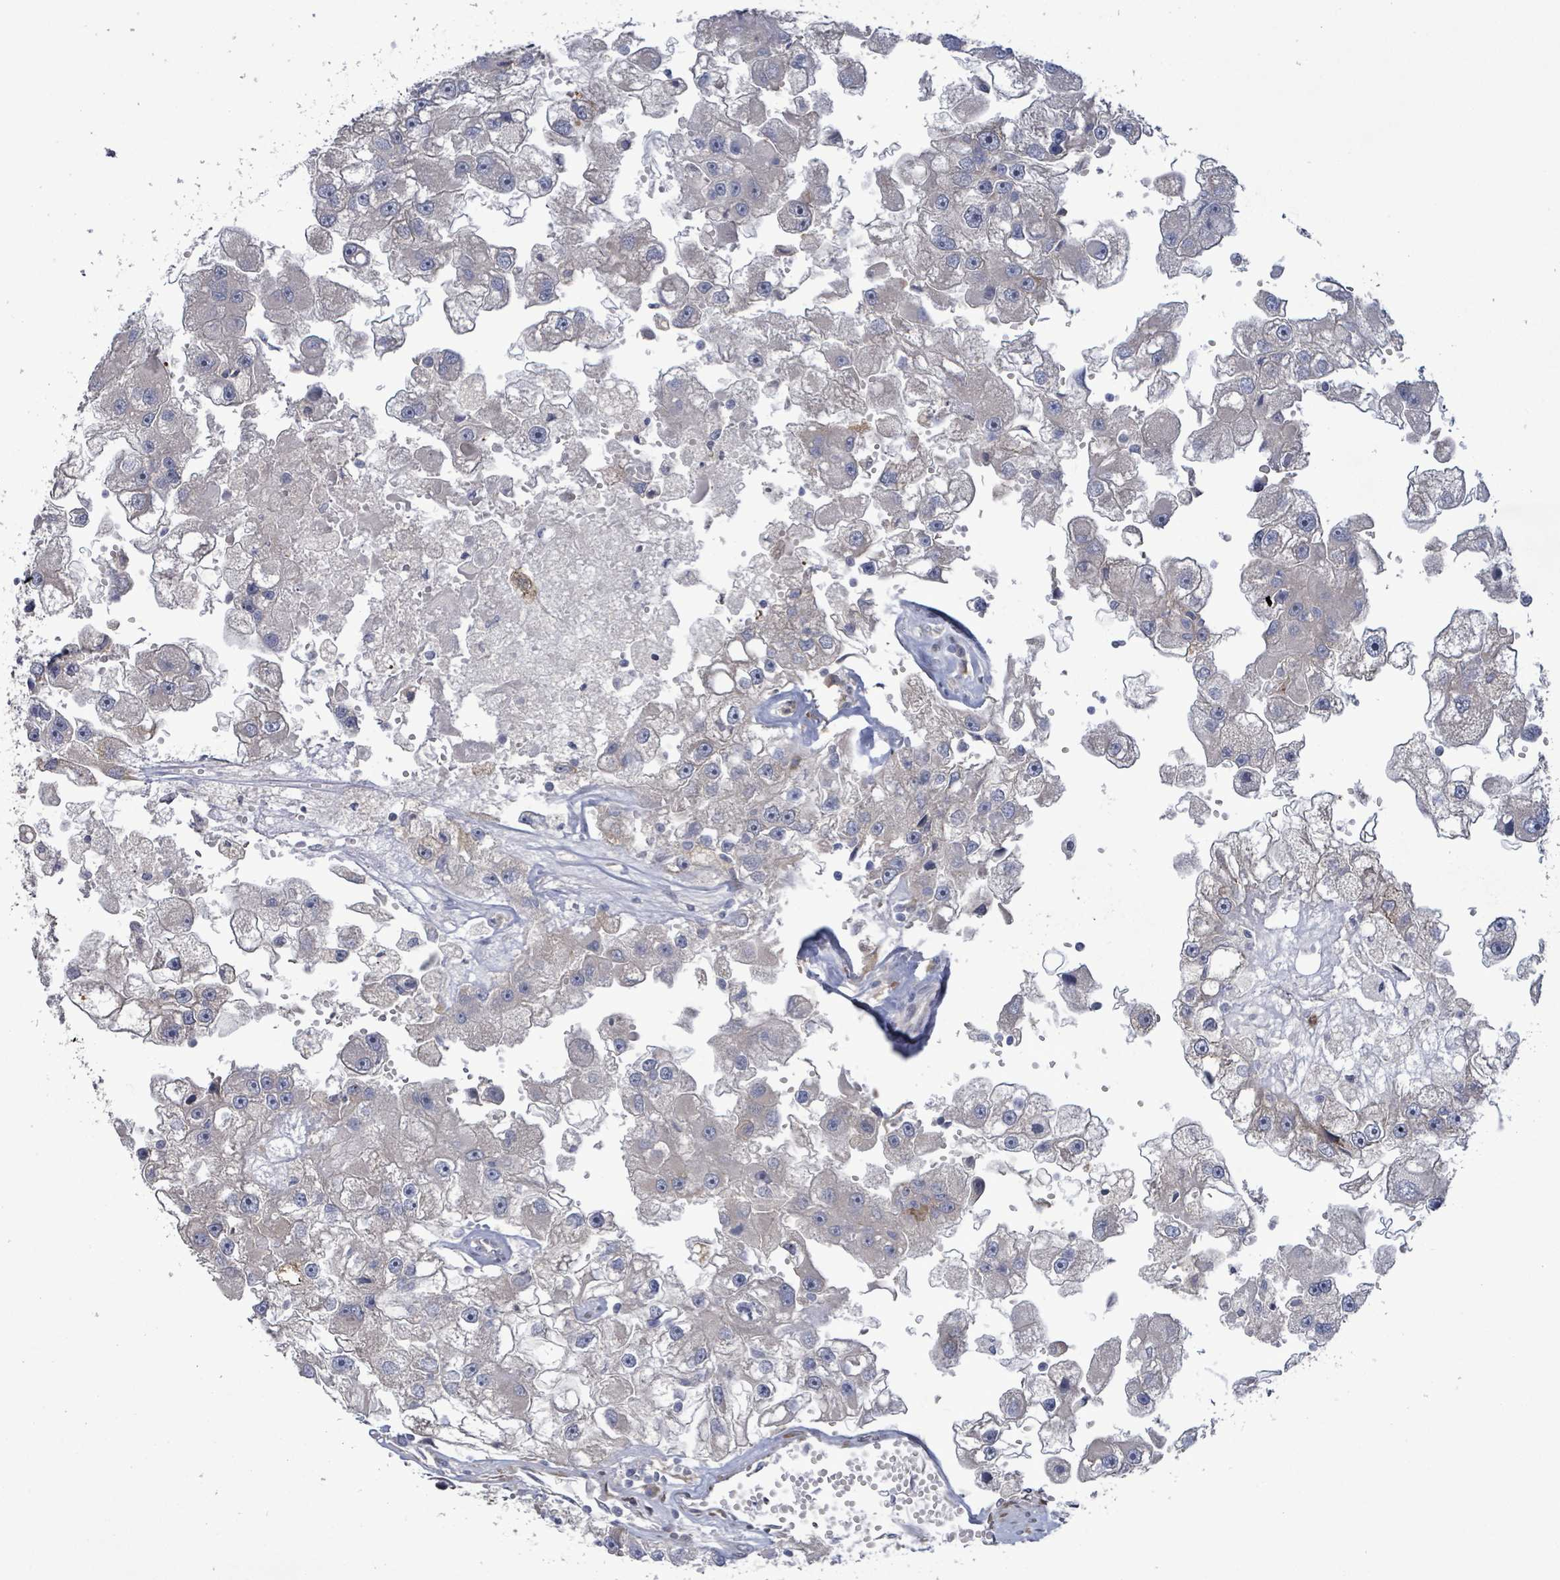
{"staining": {"intensity": "negative", "quantity": "none", "location": "none"}, "tissue": "renal cancer", "cell_type": "Tumor cells", "image_type": "cancer", "snomed": [{"axis": "morphology", "description": "Adenocarcinoma, NOS"}, {"axis": "topography", "description": "Kidney"}], "caption": "Tumor cells are negative for brown protein staining in renal cancer.", "gene": "SLIT3", "patient": {"sex": "male", "age": 63}}